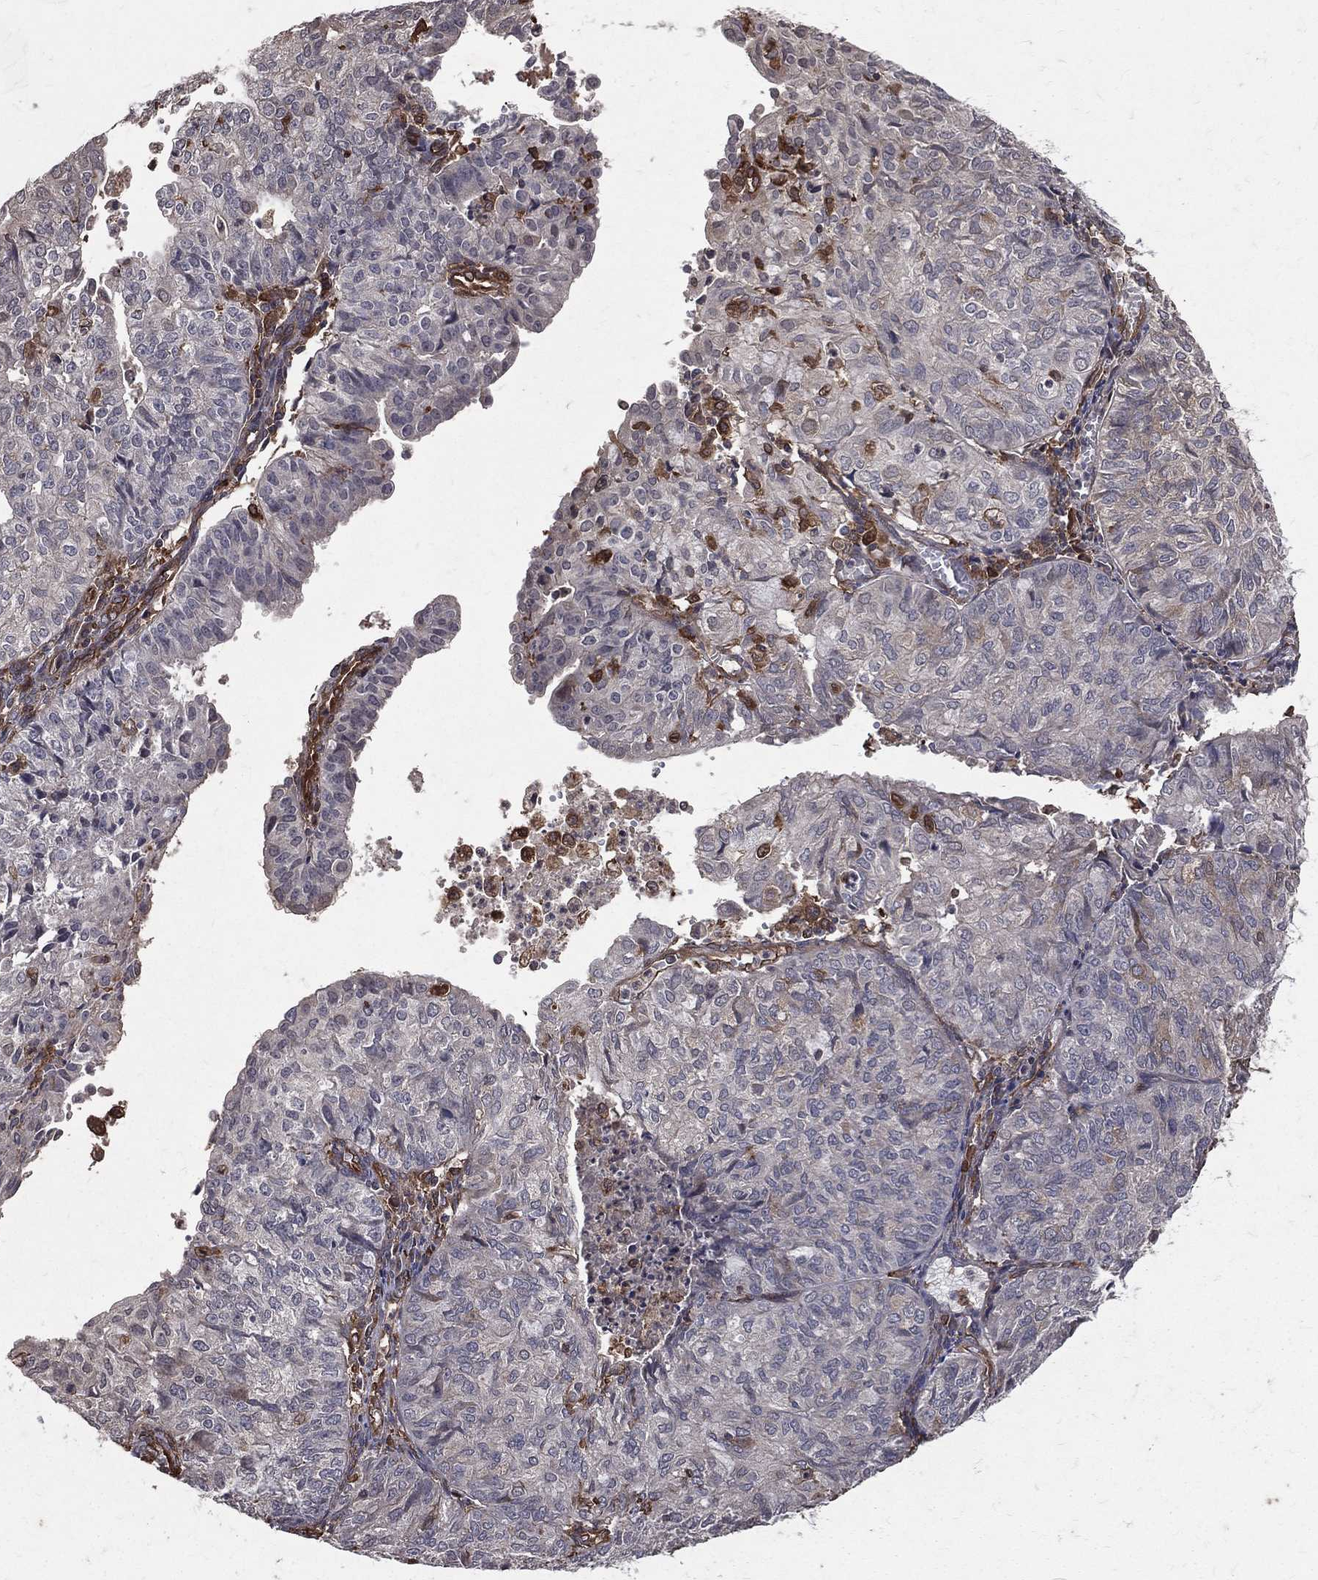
{"staining": {"intensity": "negative", "quantity": "none", "location": "none"}, "tissue": "endometrial cancer", "cell_type": "Tumor cells", "image_type": "cancer", "snomed": [{"axis": "morphology", "description": "Adenocarcinoma, NOS"}, {"axis": "topography", "description": "Endometrium"}], "caption": "High power microscopy histopathology image of an IHC photomicrograph of endometrial cancer, revealing no significant expression in tumor cells. The staining is performed using DAB brown chromogen with nuclei counter-stained in using hematoxylin.", "gene": "DPYSL2", "patient": {"sex": "female", "age": 82}}